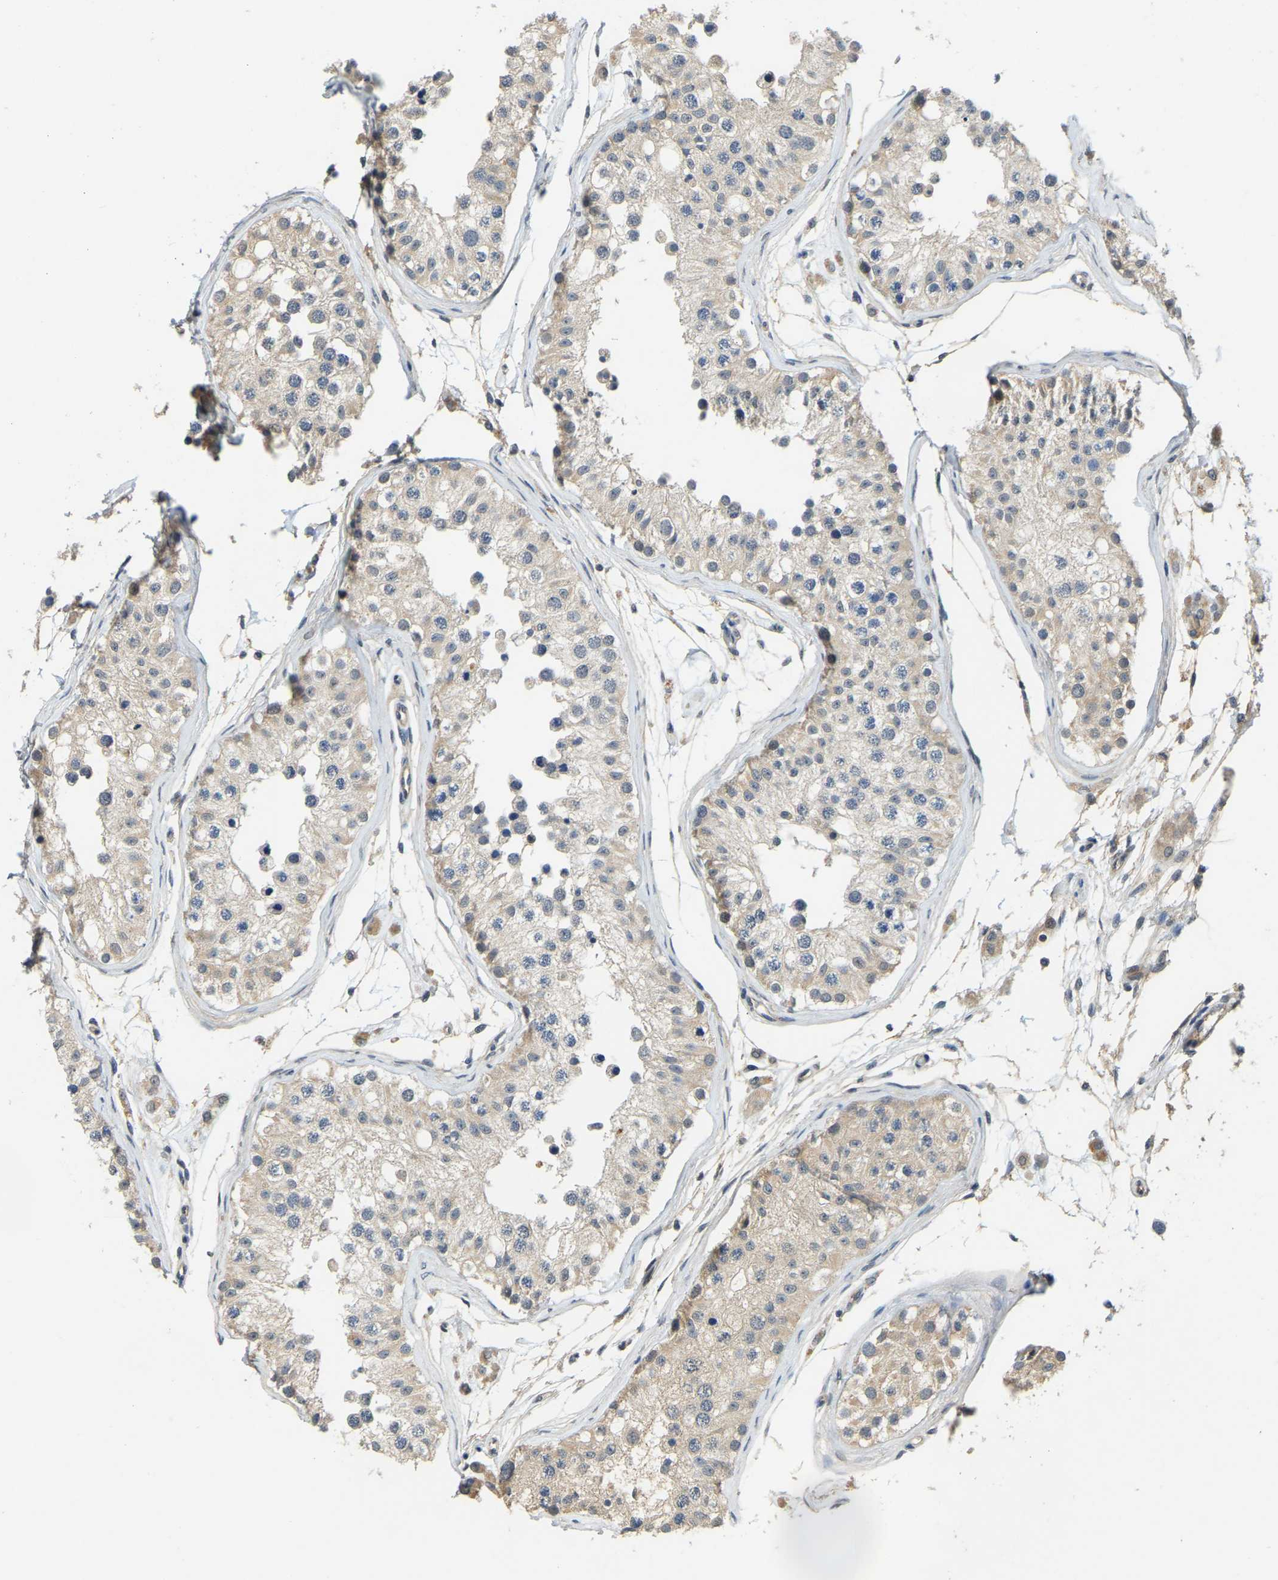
{"staining": {"intensity": "weak", "quantity": "<25%", "location": "cytoplasmic/membranous"}, "tissue": "testis", "cell_type": "Cells in seminiferous ducts", "image_type": "normal", "snomed": [{"axis": "morphology", "description": "Normal tissue, NOS"}, {"axis": "morphology", "description": "Adenocarcinoma, metastatic, NOS"}, {"axis": "topography", "description": "Testis"}], "caption": "IHC of normal testis demonstrates no staining in cells in seminiferous ducts. (DAB IHC visualized using brightfield microscopy, high magnification).", "gene": "AHNAK", "patient": {"sex": "male", "age": 26}}